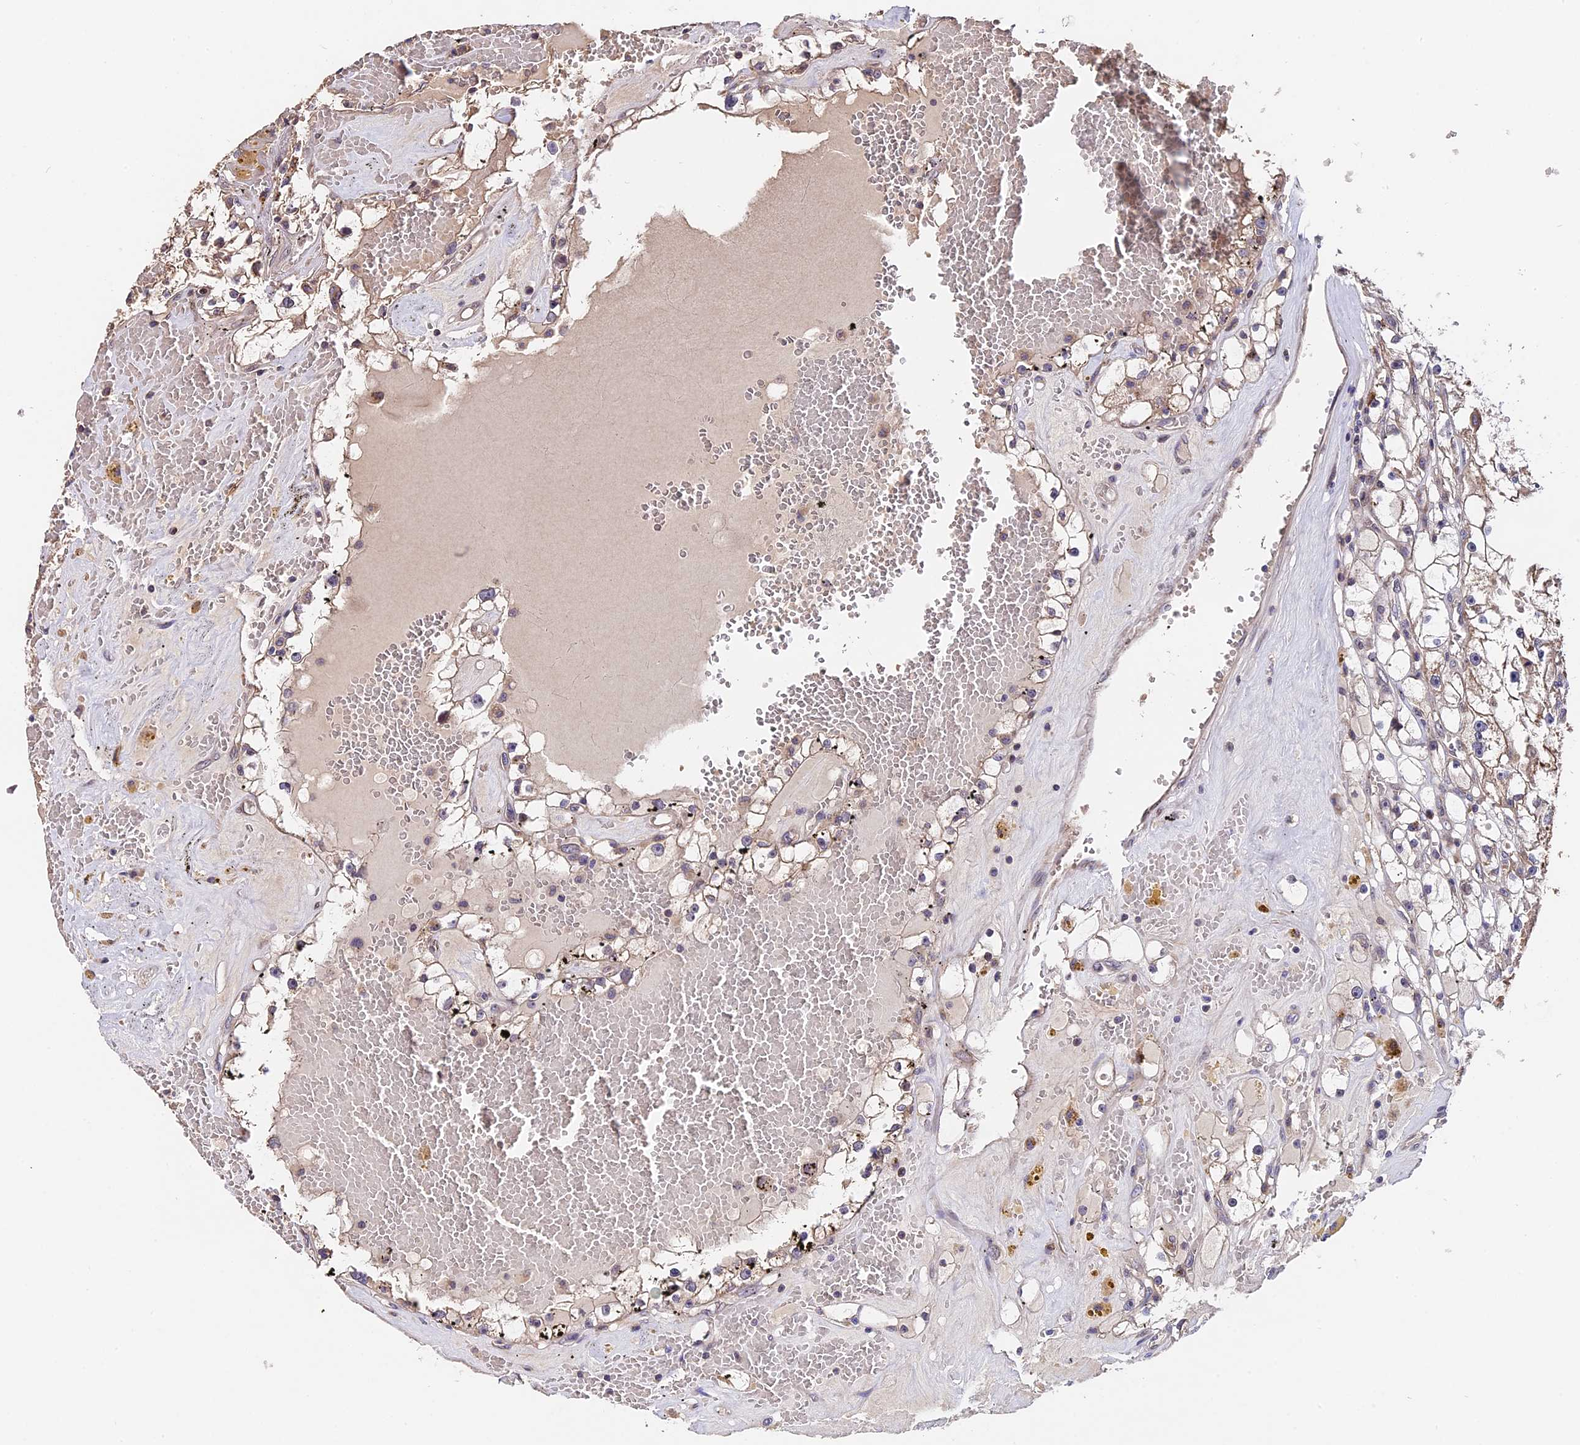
{"staining": {"intensity": "weak", "quantity": "25%-75%", "location": "cytoplasmic/membranous"}, "tissue": "renal cancer", "cell_type": "Tumor cells", "image_type": "cancer", "snomed": [{"axis": "morphology", "description": "Adenocarcinoma, NOS"}, {"axis": "topography", "description": "Kidney"}], "caption": "High-magnification brightfield microscopy of renal cancer (adenocarcinoma) stained with DAB (brown) and counterstained with hematoxylin (blue). tumor cells exhibit weak cytoplasmic/membranous expression is seen in approximately25%-75% of cells. The staining was performed using DAB (3,3'-diaminobenzidine) to visualize the protein expression in brown, while the nuclei were stained in blue with hematoxylin (Magnification: 20x).", "gene": "TRMT1", "patient": {"sex": "male", "age": 56}}